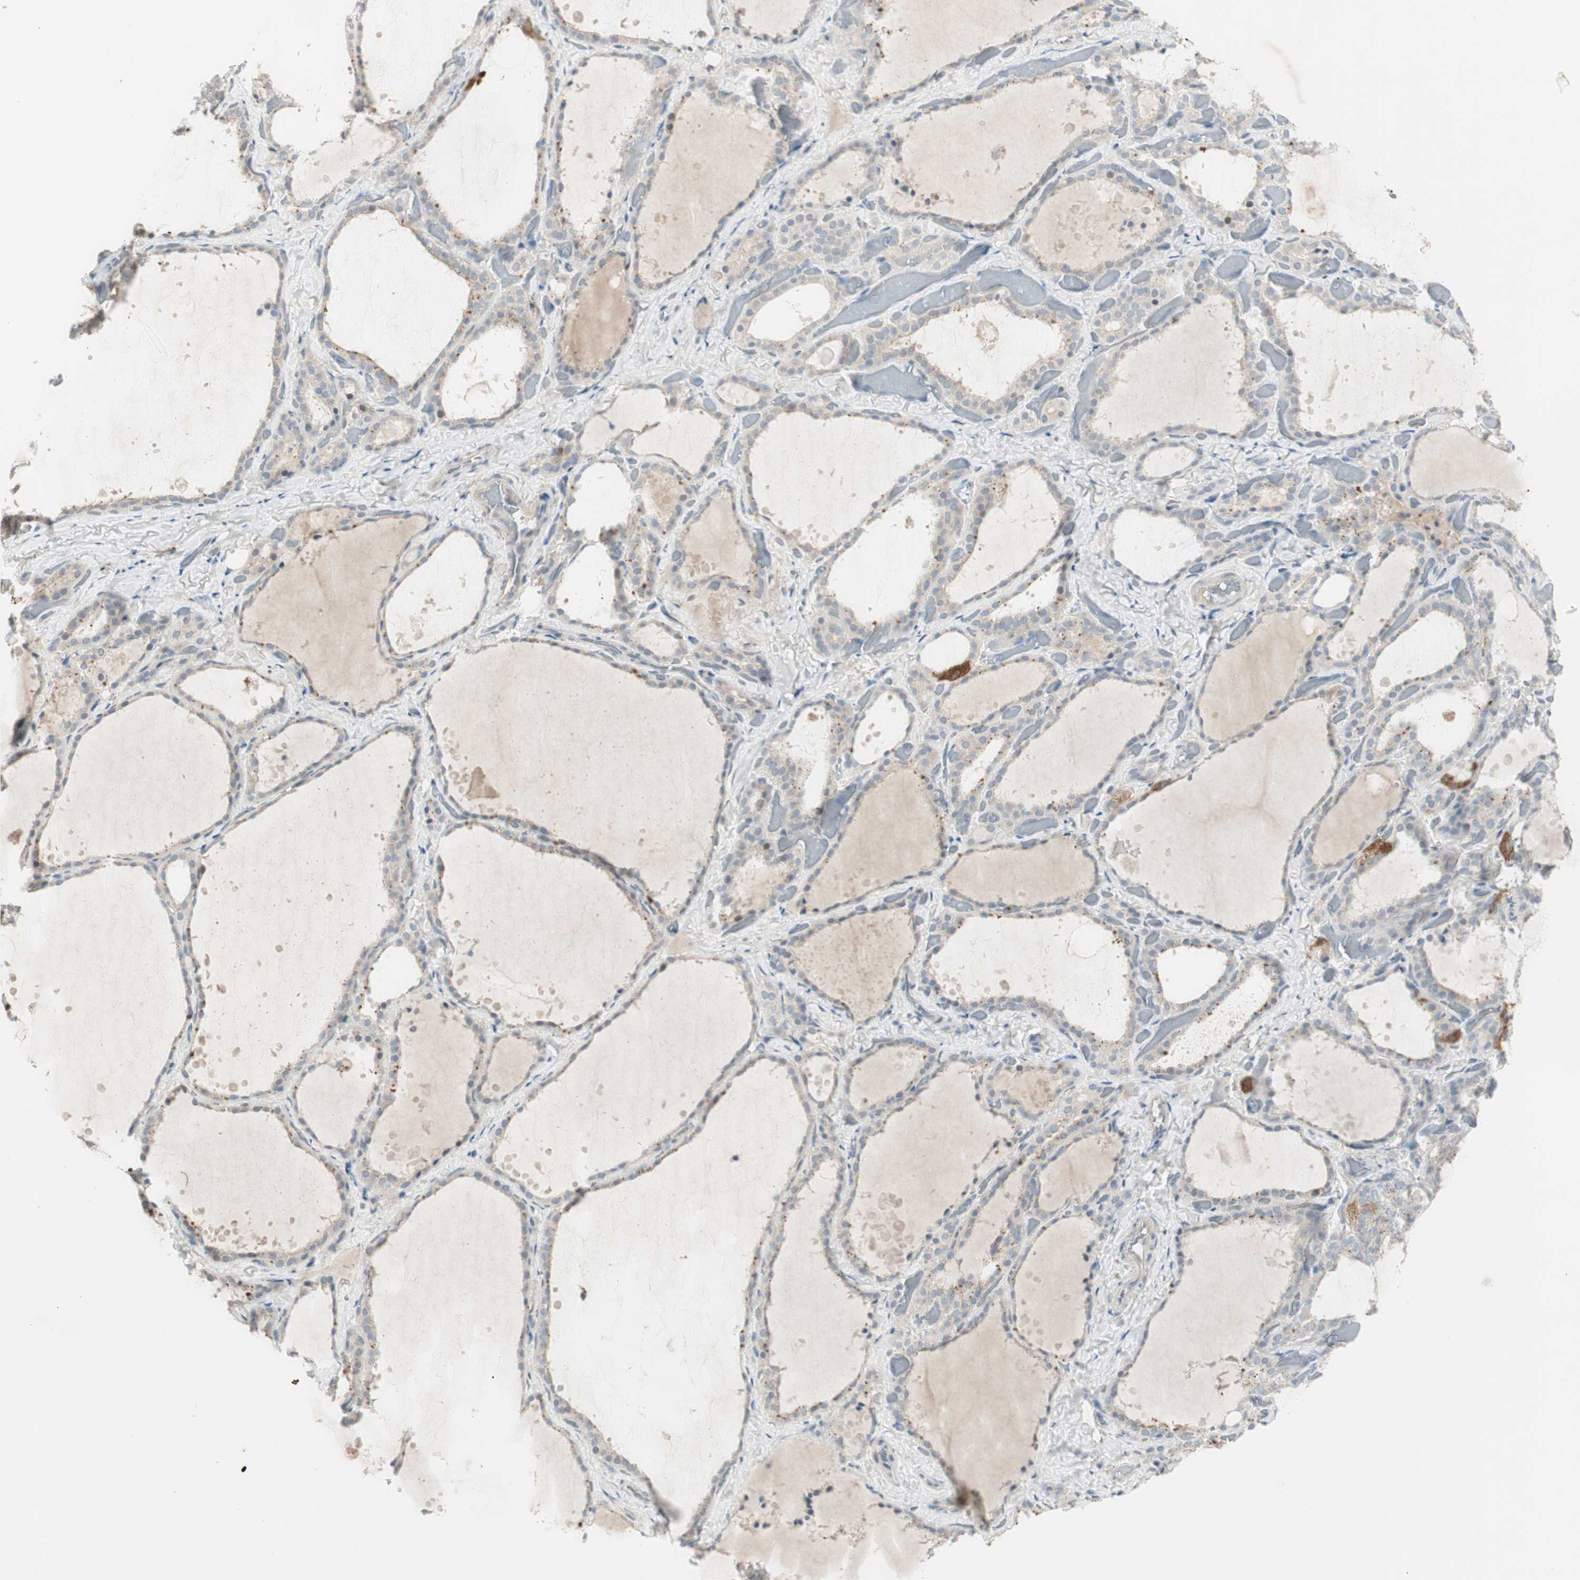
{"staining": {"intensity": "moderate", "quantity": "<25%", "location": "cytoplasmic/membranous"}, "tissue": "thyroid gland", "cell_type": "Glandular cells", "image_type": "normal", "snomed": [{"axis": "morphology", "description": "Normal tissue, NOS"}, {"axis": "topography", "description": "Thyroid gland"}], "caption": "DAB (3,3'-diaminobenzidine) immunohistochemical staining of unremarkable human thyroid gland shows moderate cytoplasmic/membranous protein positivity in about <25% of glandular cells. (IHC, brightfield microscopy, high magnification).", "gene": "MAPRE3", "patient": {"sex": "female", "age": 44}}